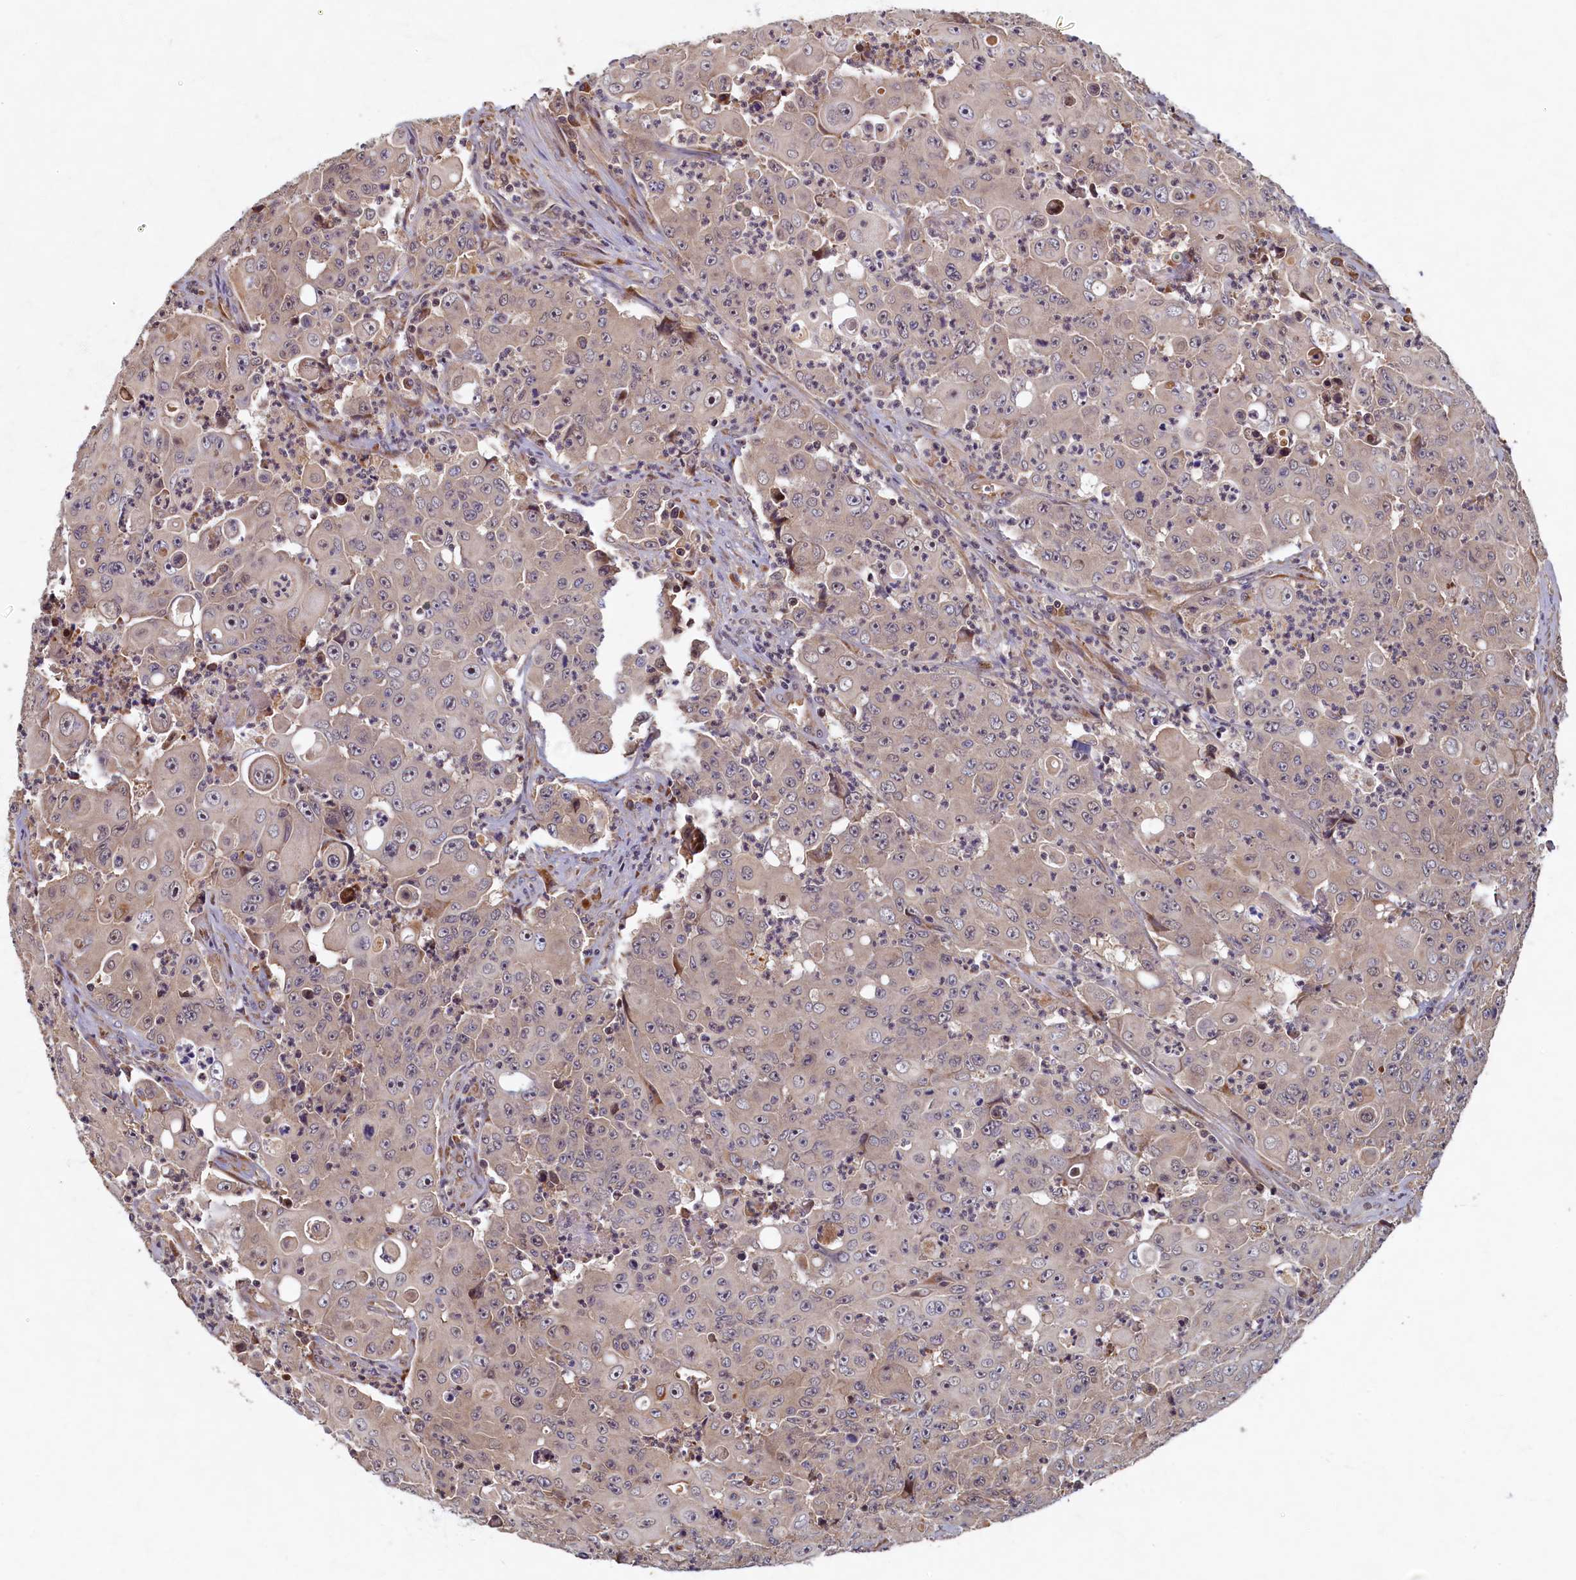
{"staining": {"intensity": "negative", "quantity": "none", "location": "none"}, "tissue": "colorectal cancer", "cell_type": "Tumor cells", "image_type": "cancer", "snomed": [{"axis": "morphology", "description": "Adenocarcinoma, NOS"}, {"axis": "topography", "description": "Colon"}], "caption": "An immunohistochemistry image of adenocarcinoma (colorectal) is shown. There is no staining in tumor cells of adenocarcinoma (colorectal). The staining is performed using DAB (3,3'-diaminobenzidine) brown chromogen with nuclei counter-stained in using hematoxylin.", "gene": "LCMT2", "patient": {"sex": "male", "age": 51}}